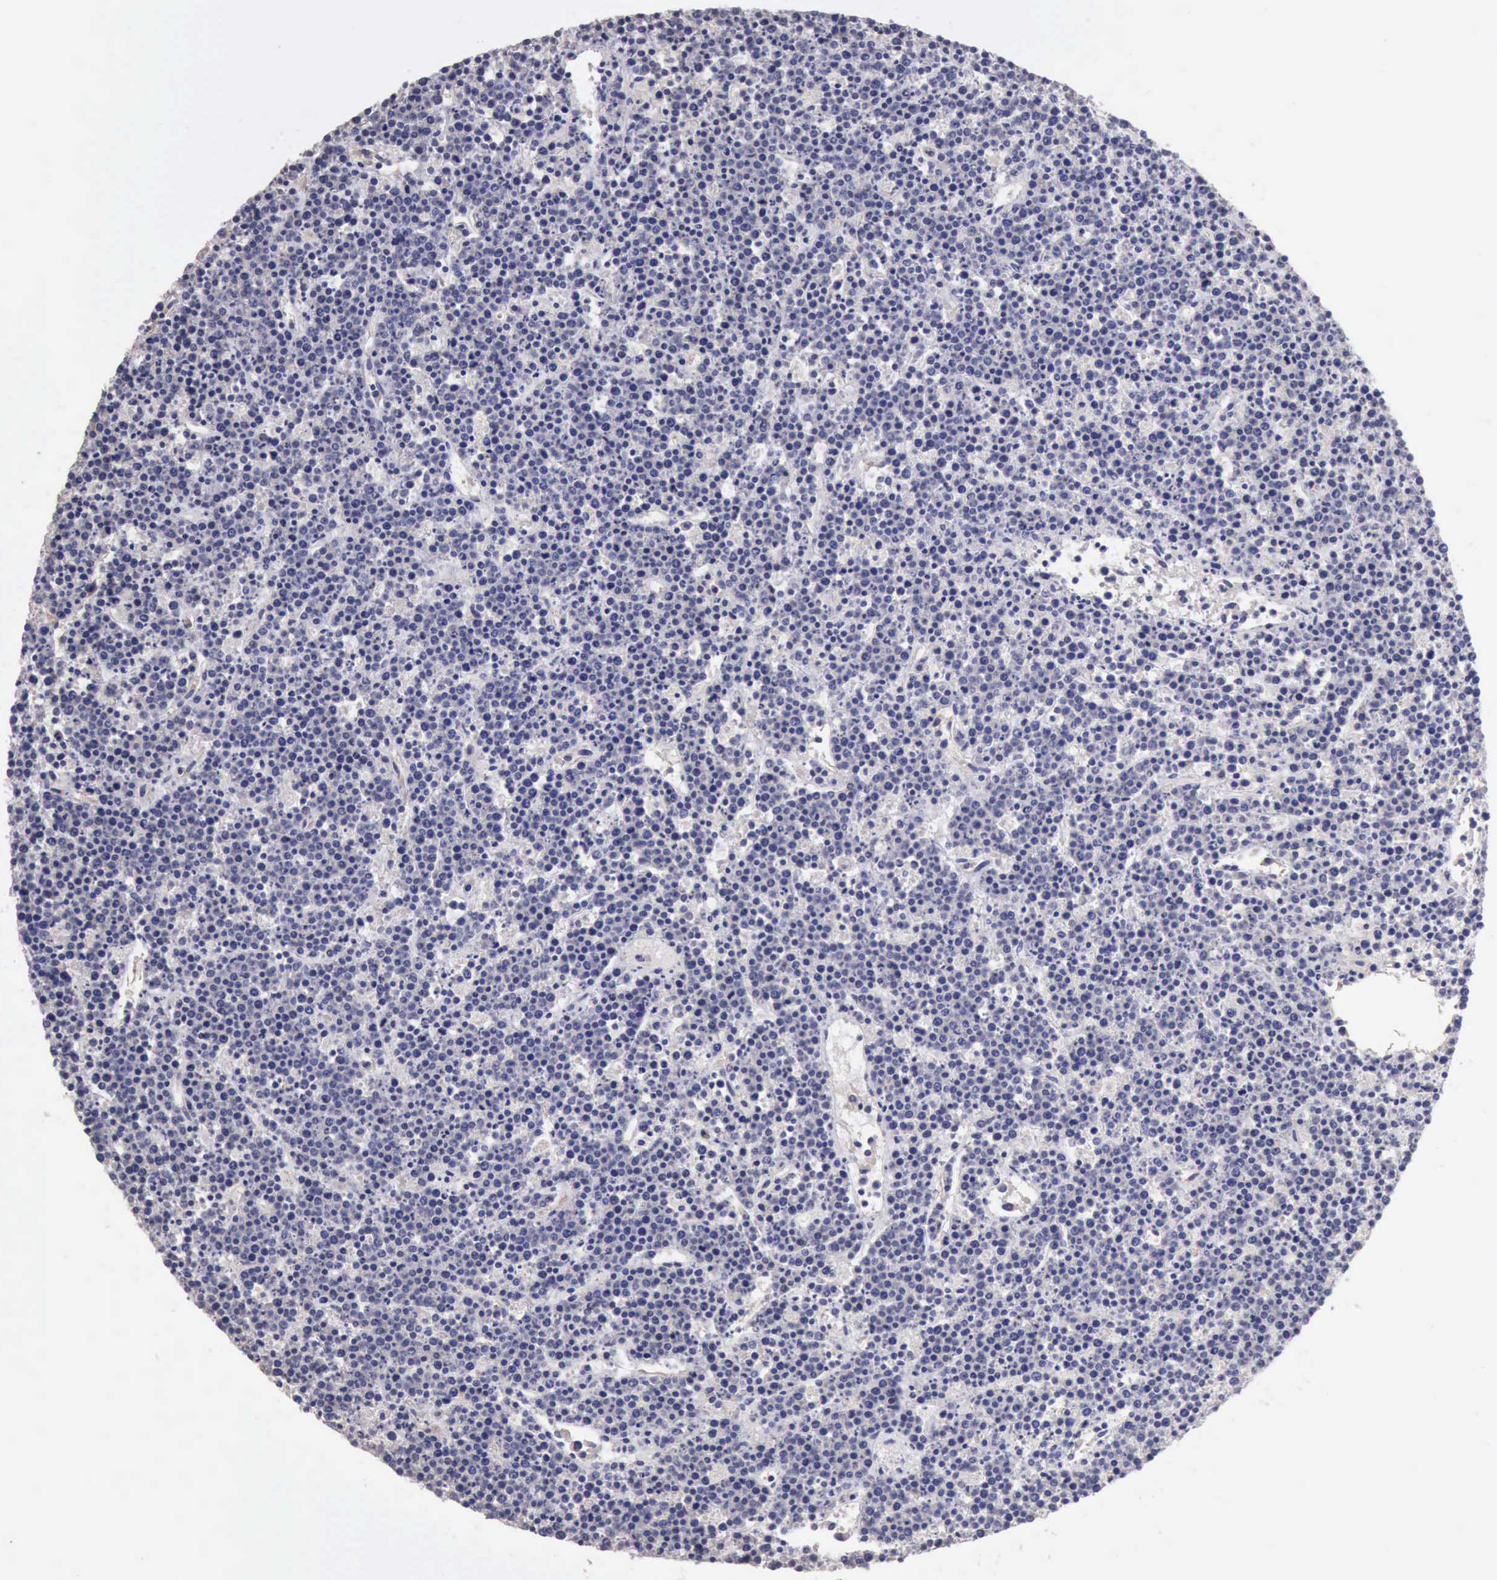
{"staining": {"intensity": "negative", "quantity": "none", "location": "none"}, "tissue": "lymphoma", "cell_type": "Tumor cells", "image_type": "cancer", "snomed": [{"axis": "morphology", "description": "Malignant lymphoma, non-Hodgkin's type, High grade"}, {"axis": "topography", "description": "Ovary"}], "caption": "Immunohistochemistry (IHC) of lymphoma reveals no staining in tumor cells. Brightfield microscopy of immunohistochemistry (IHC) stained with DAB (brown) and hematoxylin (blue), captured at high magnification.", "gene": "KCND1", "patient": {"sex": "female", "age": 56}}